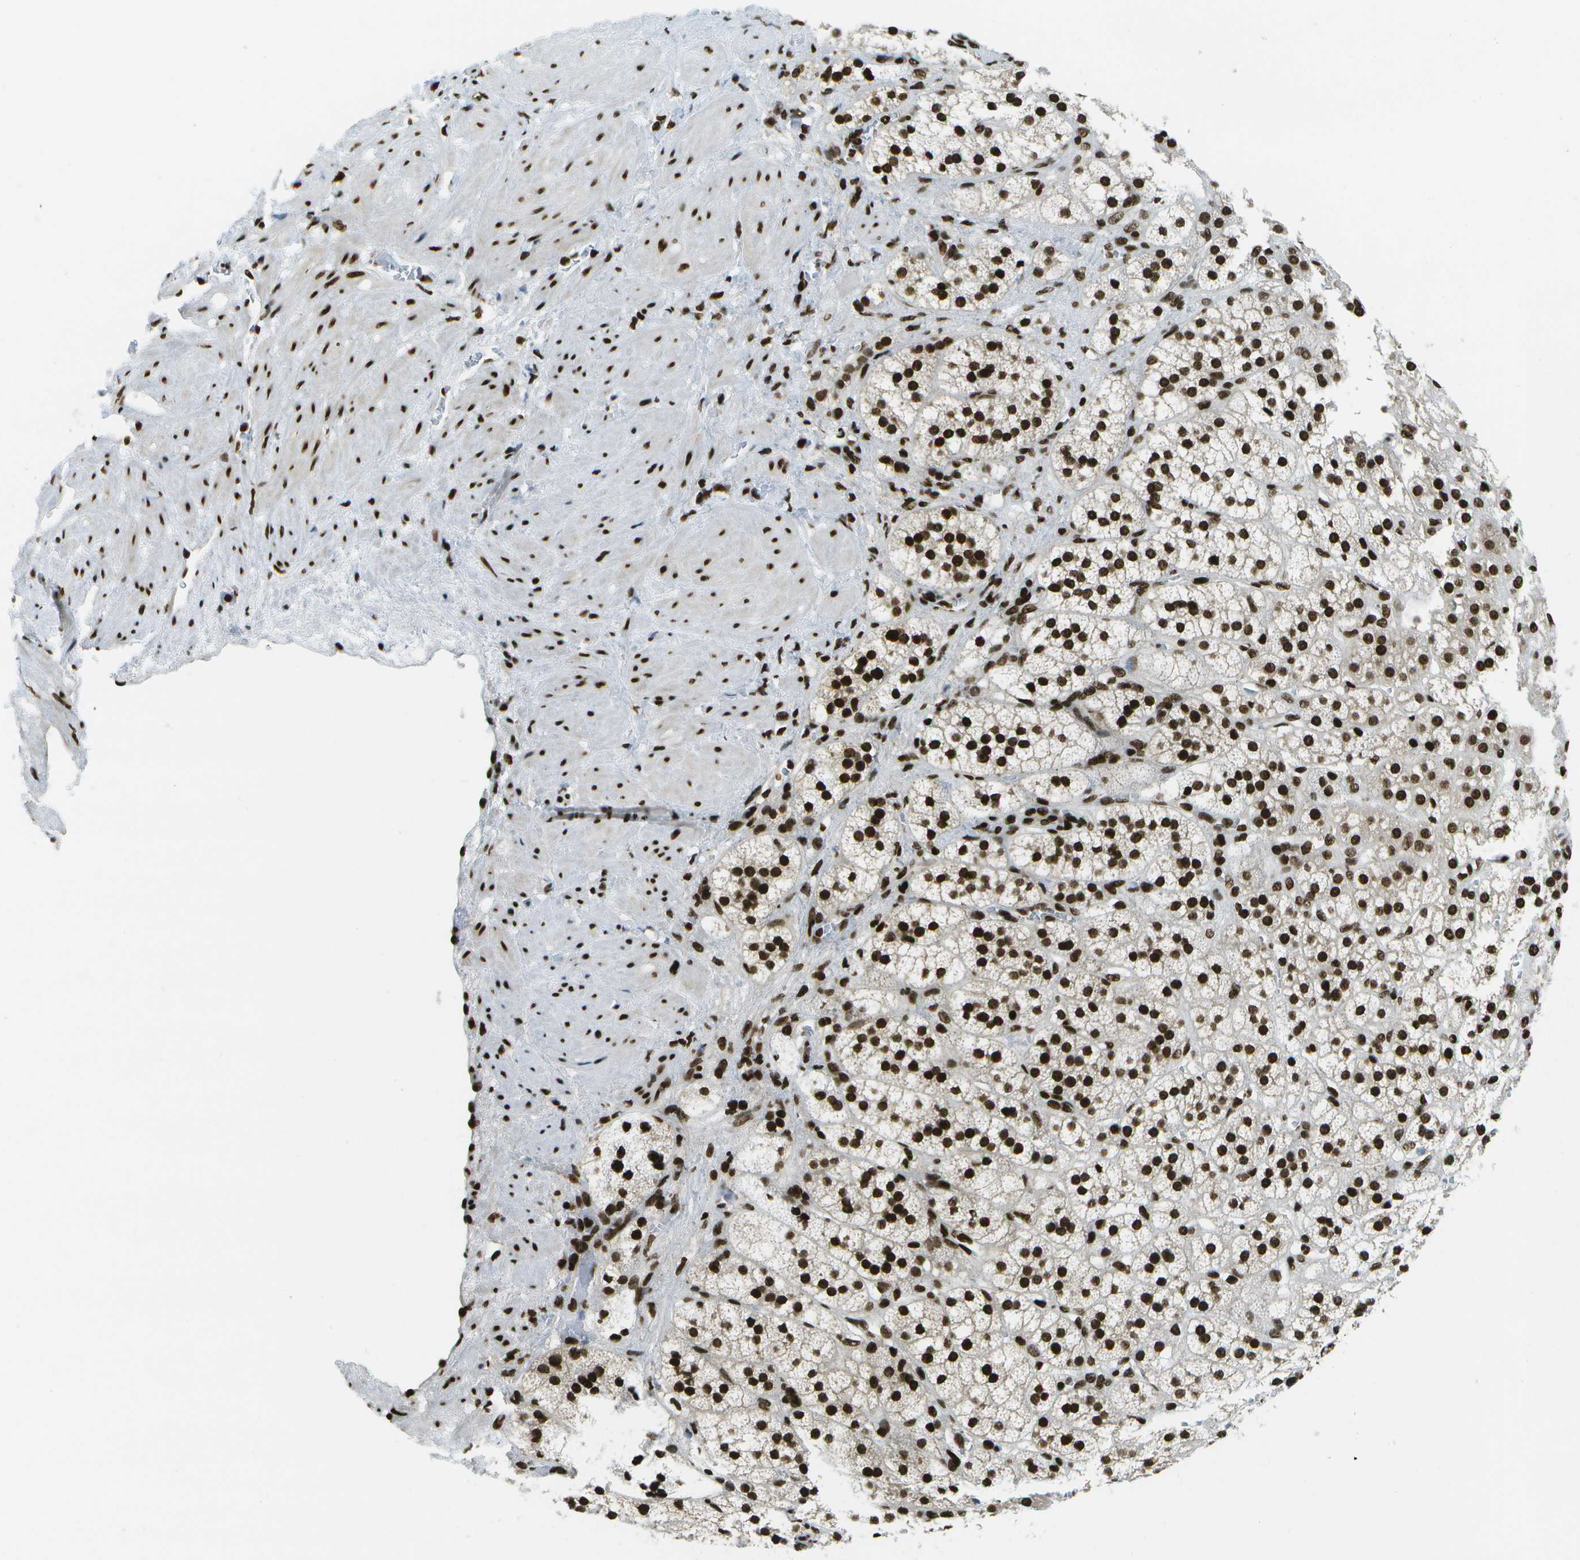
{"staining": {"intensity": "strong", "quantity": ">75%", "location": "cytoplasmic/membranous,nuclear"}, "tissue": "adrenal gland", "cell_type": "Glandular cells", "image_type": "normal", "snomed": [{"axis": "morphology", "description": "Normal tissue, NOS"}, {"axis": "topography", "description": "Adrenal gland"}], "caption": "High-magnification brightfield microscopy of normal adrenal gland stained with DAB (brown) and counterstained with hematoxylin (blue). glandular cells exhibit strong cytoplasmic/membranous,nuclear staining is appreciated in approximately>75% of cells. The staining was performed using DAB to visualize the protein expression in brown, while the nuclei were stained in blue with hematoxylin (Magnification: 20x).", "gene": "GLYR1", "patient": {"sex": "male", "age": 56}}